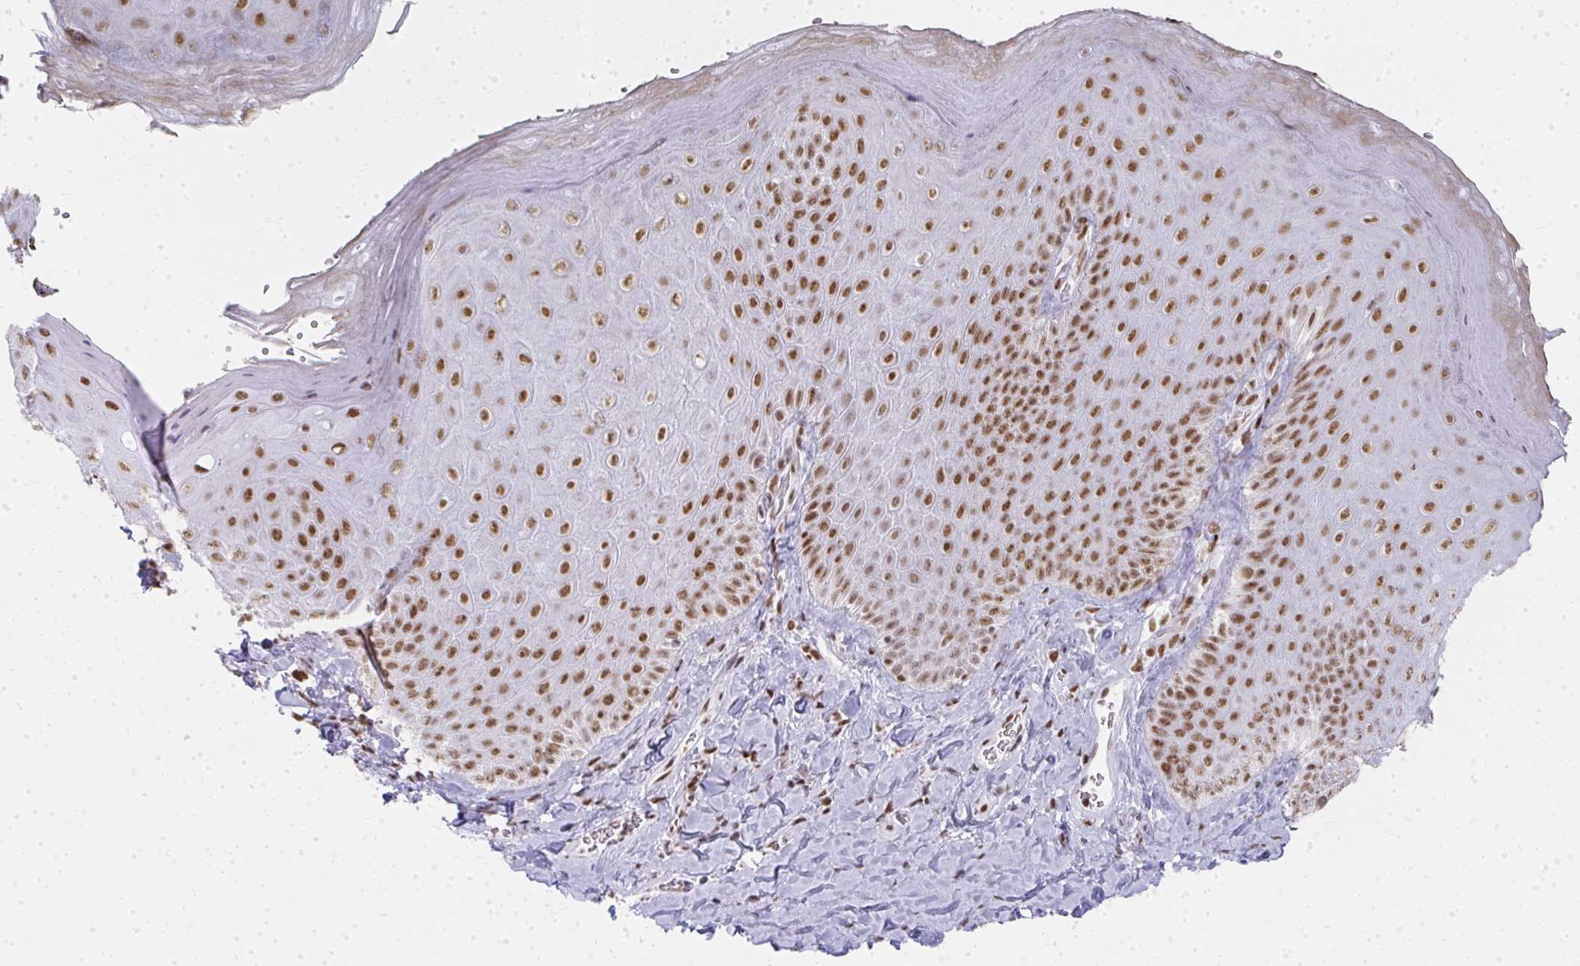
{"staining": {"intensity": "strong", "quantity": ">75%", "location": "nuclear"}, "tissue": "skin", "cell_type": "Epidermal cells", "image_type": "normal", "snomed": [{"axis": "morphology", "description": "Normal tissue, NOS"}, {"axis": "topography", "description": "Anal"}, {"axis": "topography", "description": "Peripheral nerve tissue"}], "caption": "Immunohistochemical staining of unremarkable human skin exhibits >75% levels of strong nuclear protein staining in about >75% of epidermal cells.", "gene": "CREBBP", "patient": {"sex": "male", "age": 53}}